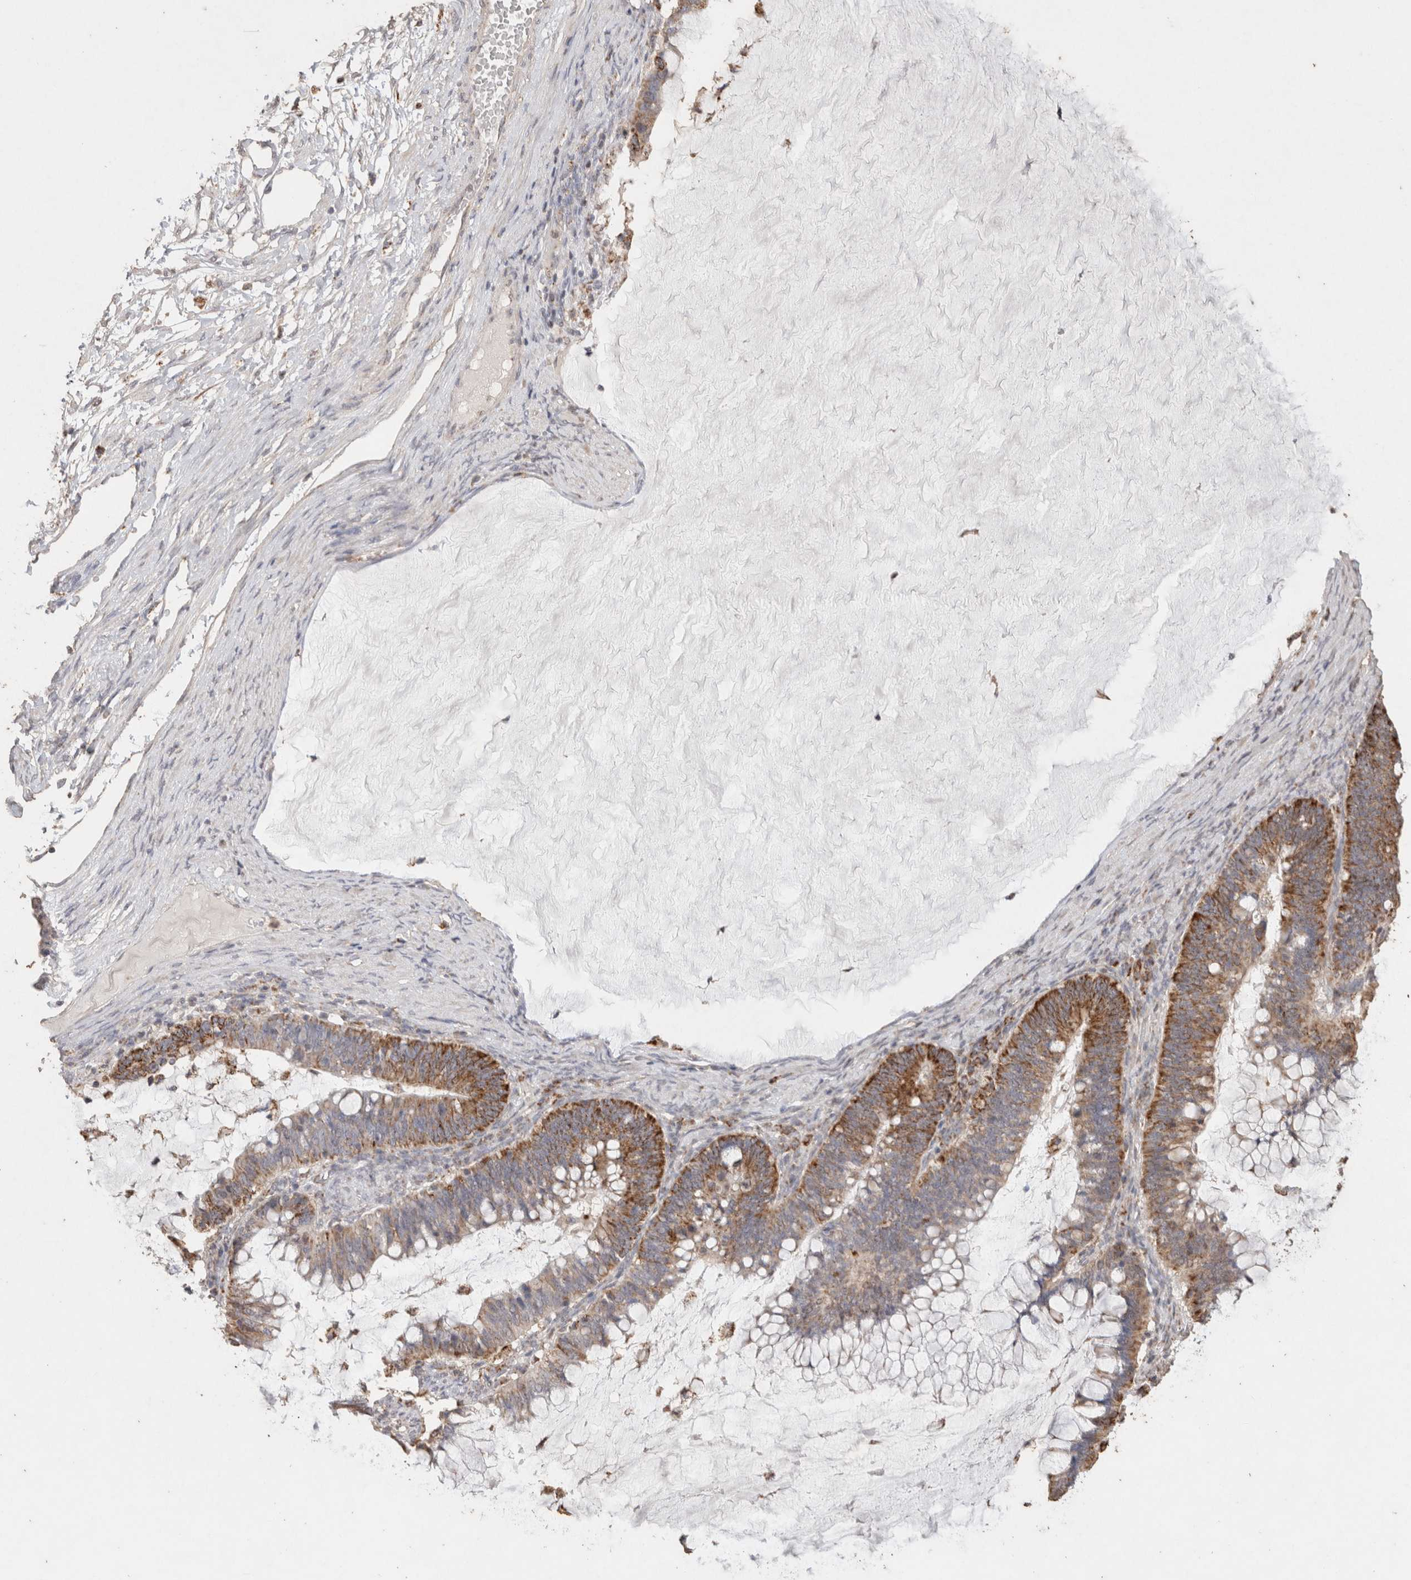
{"staining": {"intensity": "moderate", "quantity": ">75%", "location": "cytoplasmic/membranous"}, "tissue": "ovarian cancer", "cell_type": "Tumor cells", "image_type": "cancer", "snomed": [{"axis": "morphology", "description": "Cystadenocarcinoma, mucinous, NOS"}, {"axis": "topography", "description": "Ovary"}], "caption": "Human ovarian cancer stained with a protein marker demonstrates moderate staining in tumor cells.", "gene": "ACADM", "patient": {"sex": "female", "age": 61}}